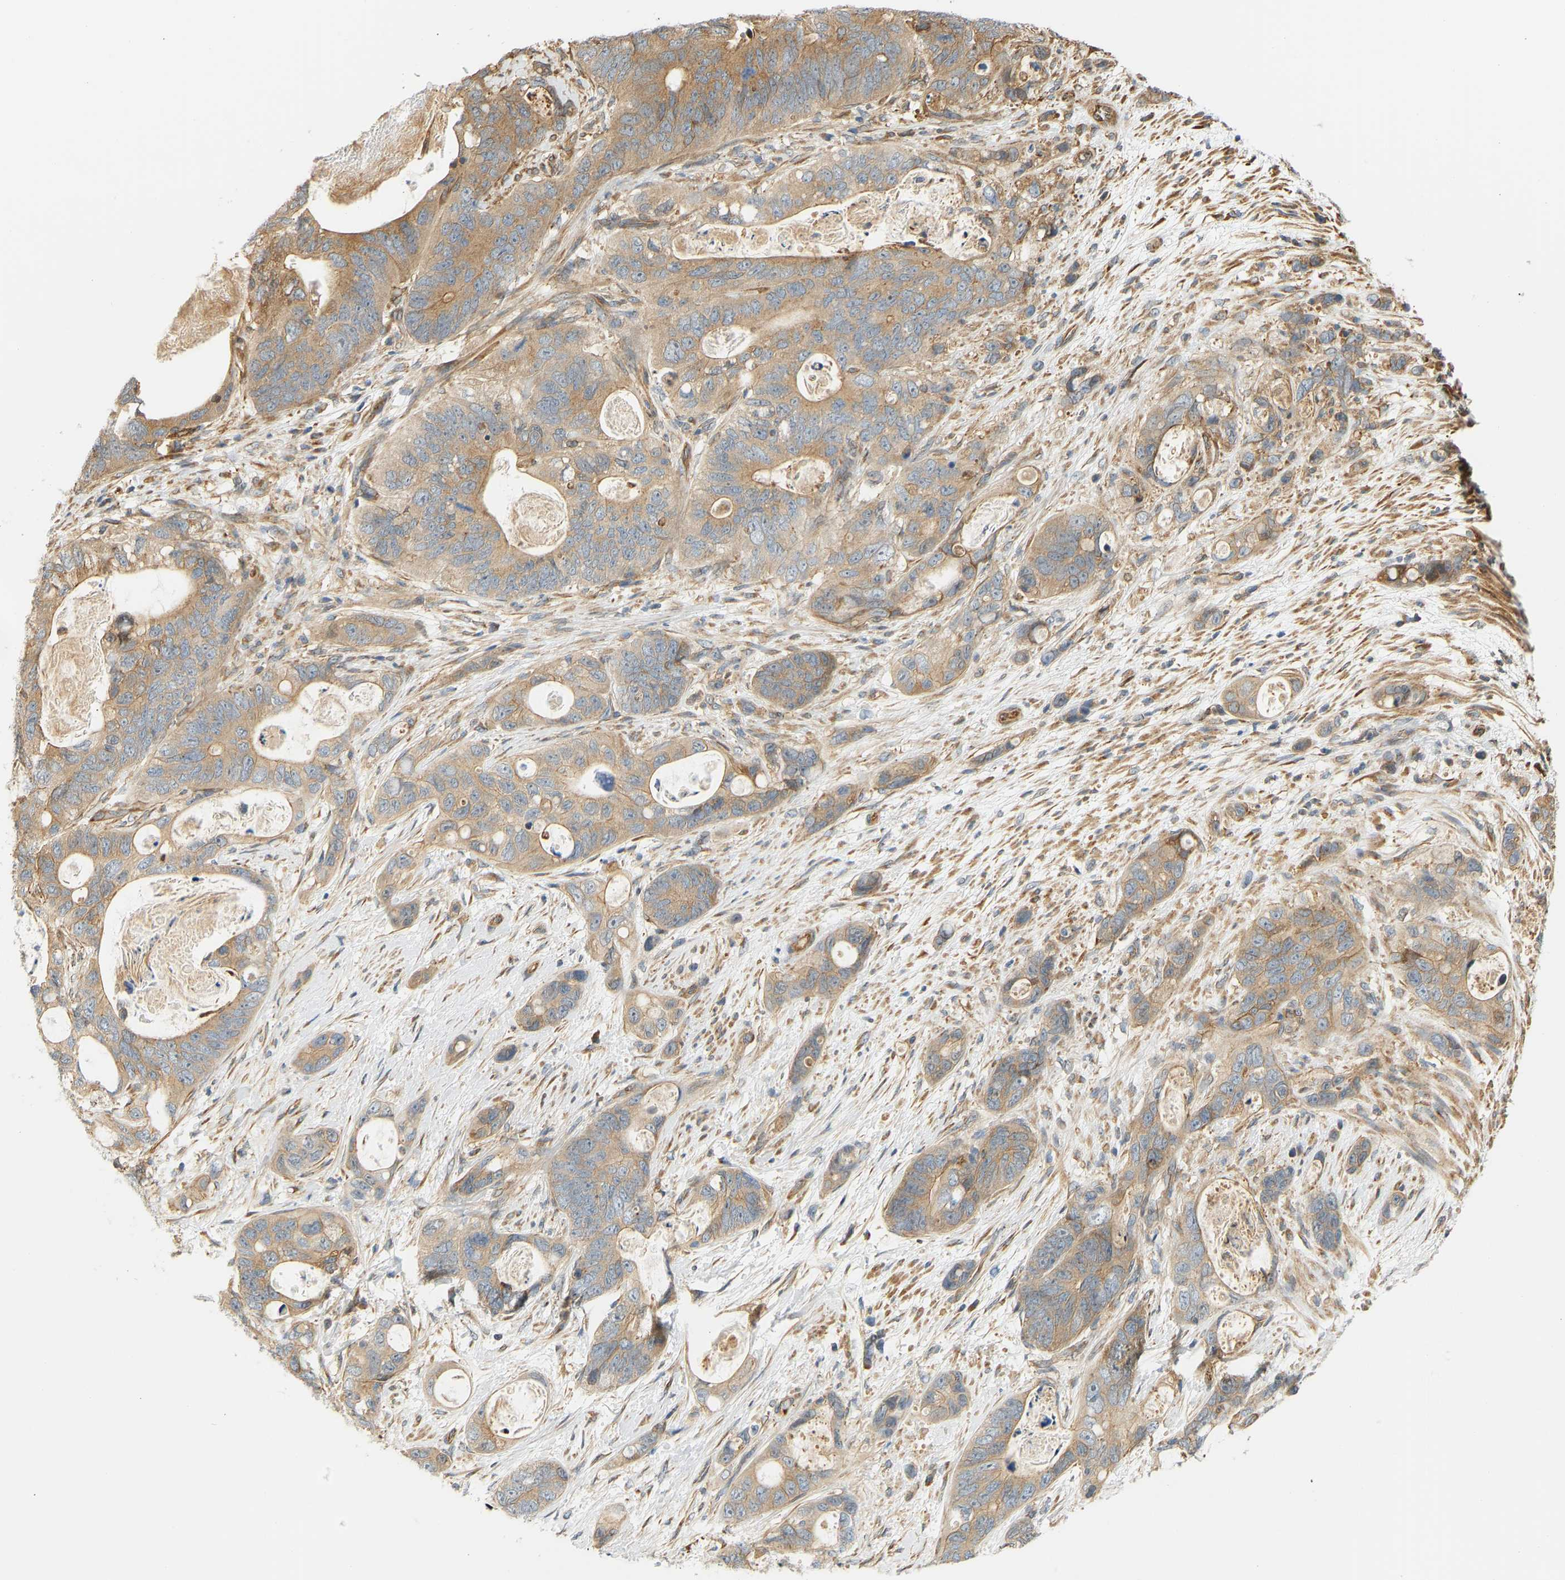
{"staining": {"intensity": "moderate", "quantity": "25%-75%", "location": "cytoplasmic/membranous"}, "tissue": "stomach cancer", "cell_type": "Tumor cells", "image_type": "cancer", "snomed": [{"axis": "morphology", "description": "Normal tissue, NOS"}, {"axis": "morphology", "description": "Adenocarcinoma, NOS"}, {"axis": "topography", "description": "Stomach"}], "caption": "Adenocarcinoma (stomach) stained with a brown dye exhibits moderate cytoplasmic/membranous positive positivity in about 25%-75% of tumor cells.", "gene": "CEP57", "patient": {"sex": "female", "age": 89}}